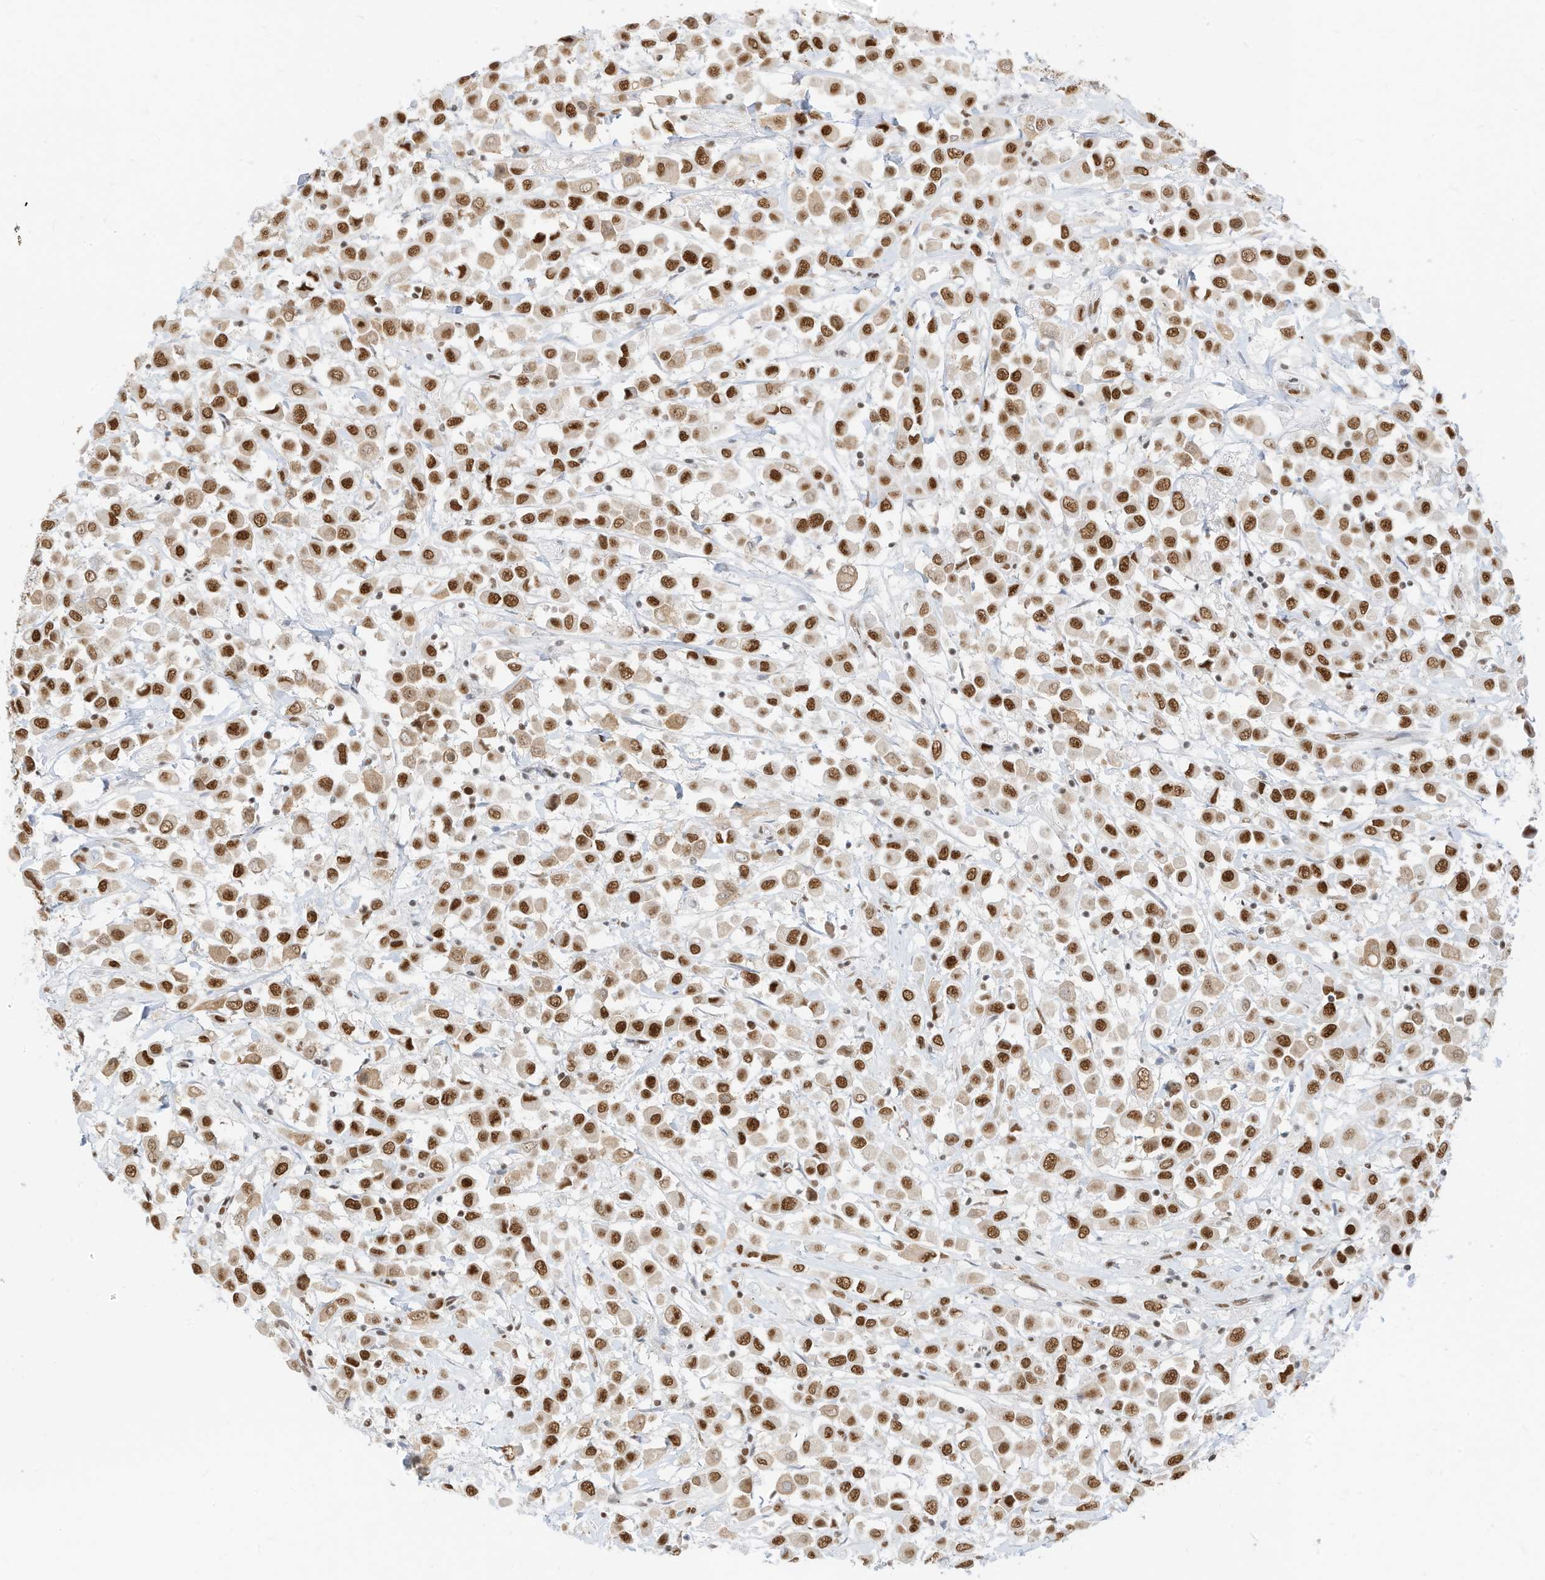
{"staining": {"intensity": "strong", "quantity": ">75%", "location": "nuclear"}, "tissue": "breast cancer", "cell_type": "Tumor cells", "image_type": "cancer", "snomed": [{"axis": "morphology", "description": "Duct carcinoma"}, {"axis": "topography", "description": "Breast"}], "caption": "Tumor cells show strong nuclear positivity in approximately >75% of cells in intraductal carcinoma (breast).", "gene": "SMARCA2", "patient": {"sex": "female", "age": 61}}